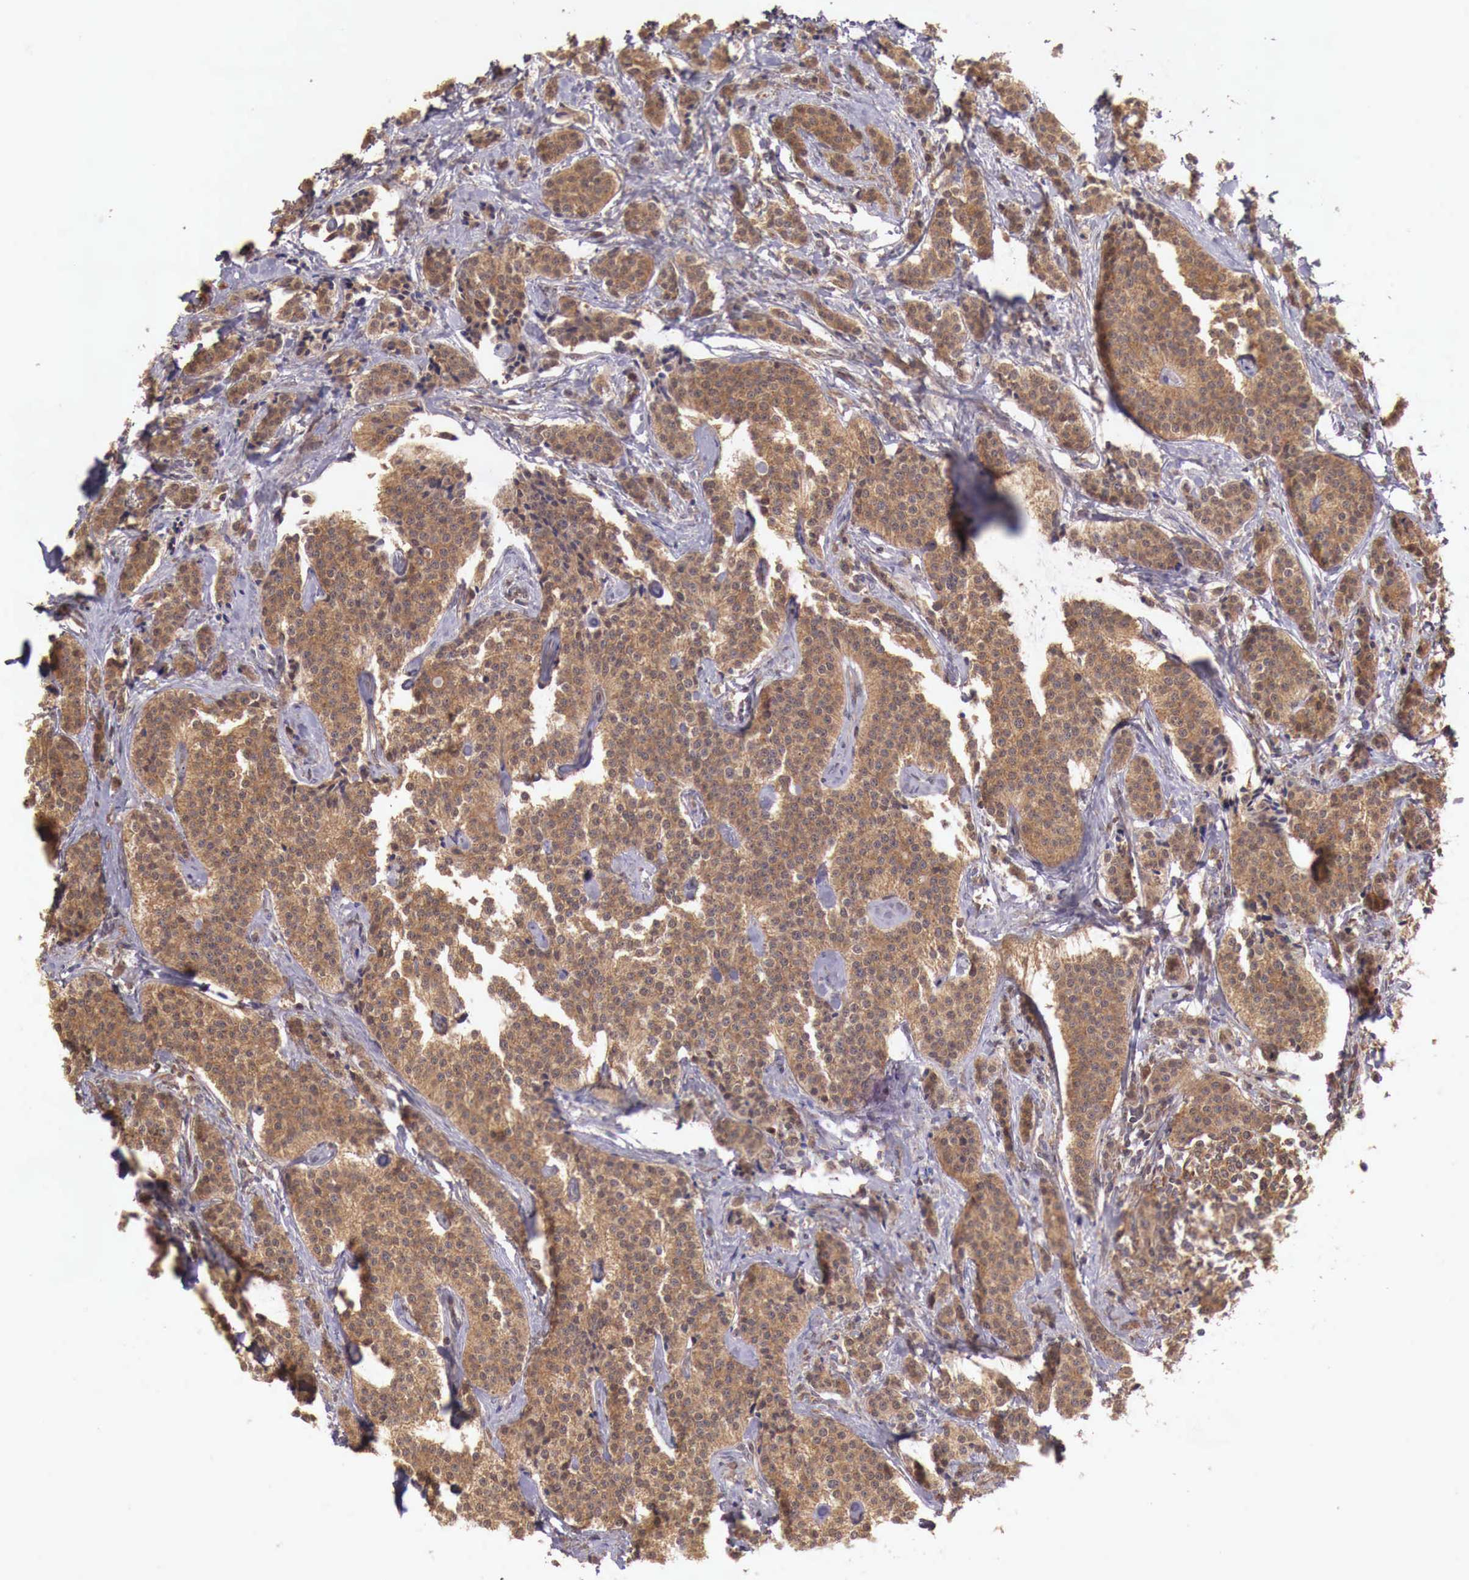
{"staining": {"intensity": "strong", "quantity": ">75%", "location": "cytoplasmic/membranous"}, "tissue": "carcinoid", "cell_type": "Tumor cells", "image_type": "cancer", "snomed": [{"axis": "morphology", "description": "Carcinoid, malignant, NOS"}, {"axis": "topography", "description": "Small intestine"}], "caption": "This photomicrograph reveals IHC staining of malignant carcinoid, with high strong cytoplasmic/membranous positivity in approximately >75% of tumor cells.", "gene": "GAB2", "patient": {"sex": "male", "age": 63}}